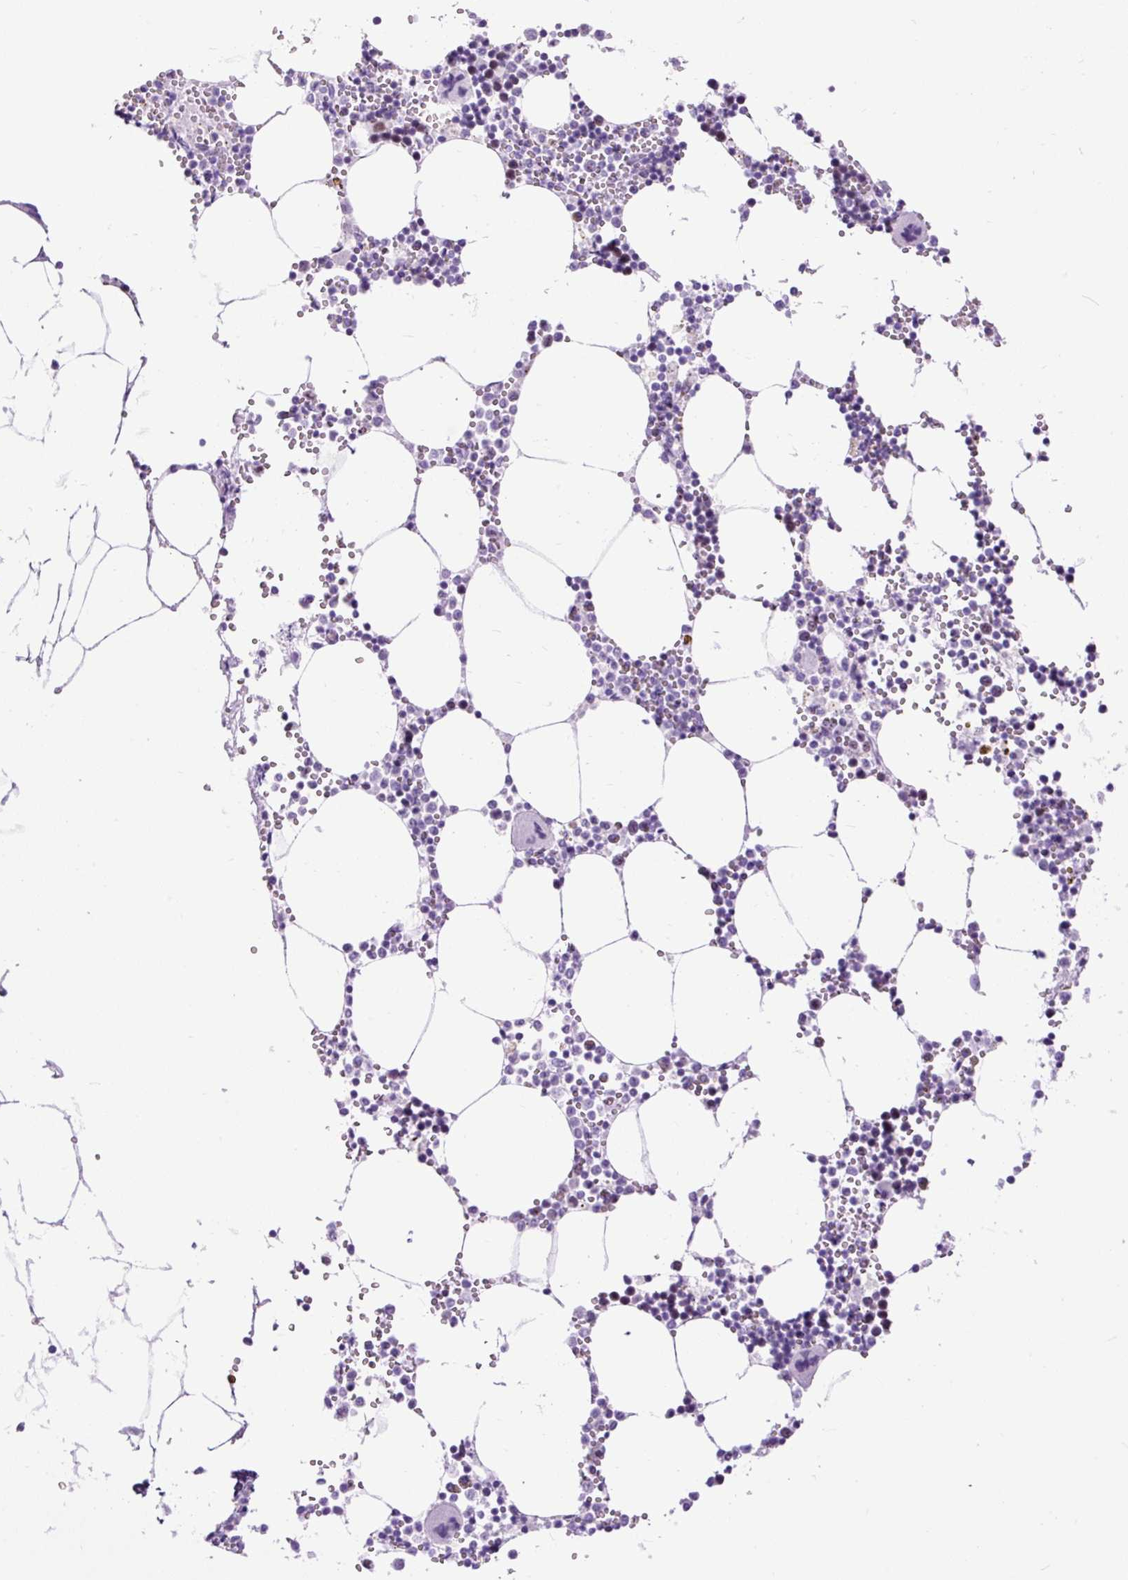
{"staining": {"intensity": "strong", "quantity": "<25%", "location": "nuclear"}, "tissue": "bone marrow", "cell_type": "Hematopoietic cells", "image_type": "normal", "snomed": [{"axis": "morphology", "description": "Normal tissue, NOS"}, {"axis": "topography", "description": "Bone marrow"}], "caption": "Bone marrow stained with DAB (3,3'-diaminobenzidine) immunohistochemistry (IHC) exhibits medium levels of strong nuclear expression in approximately <25% of hematopoietic cells. The staining was performed using DAB to visualize the protein expression in brown, while the nuclei were stained in blue with hematoxylin (Magnification: 20x).", "gene": "RACGAP1", "patient": {"sex": "male", "age": 54}}